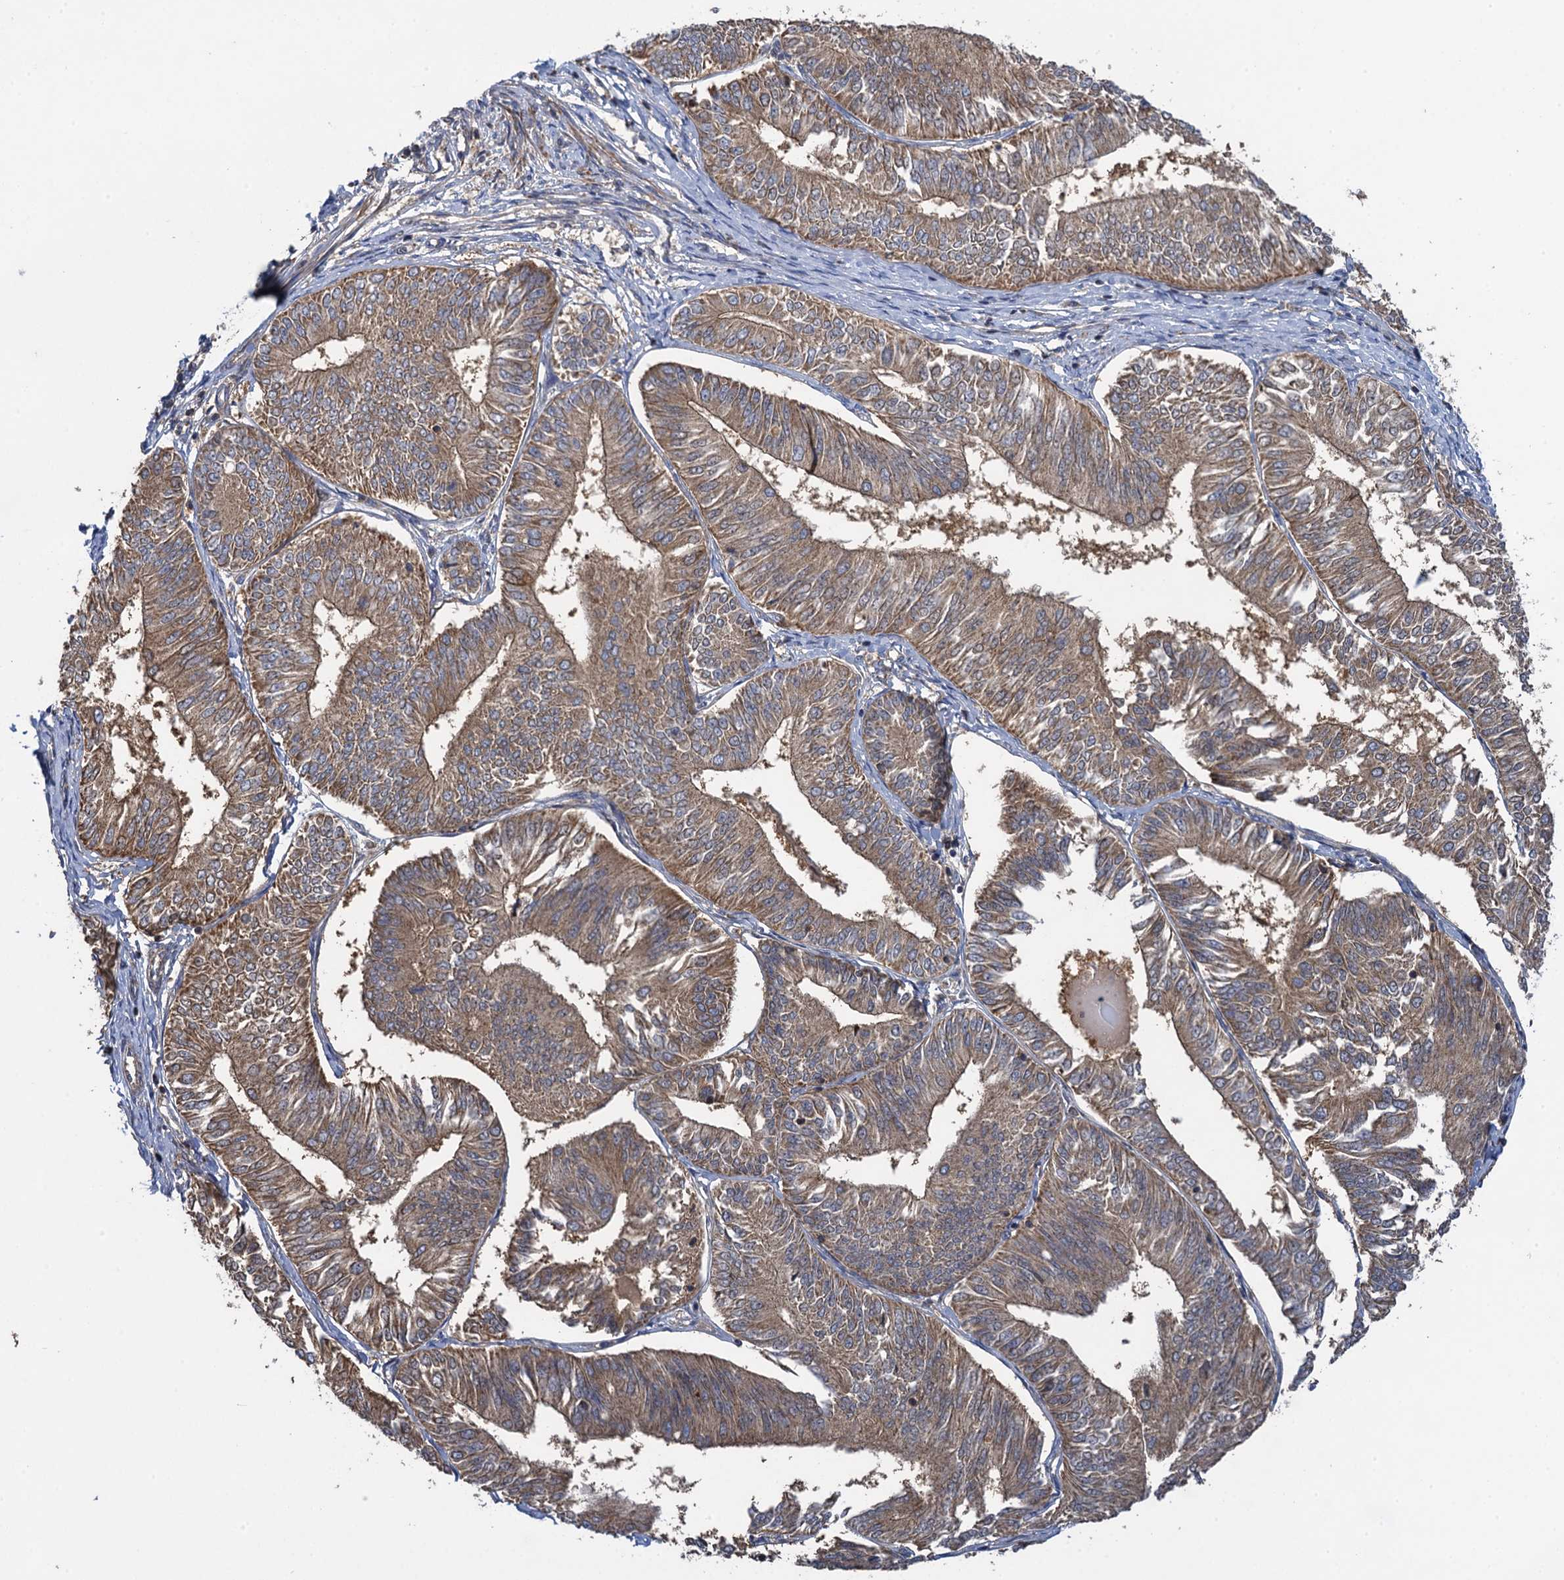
{"staining": {"intensity": "moderate", "quantity": ">75%", "location": "cytoplasmic/membranous"}, "tissue": "endometrial cancer", "cell_type": "Tumor cells", "image_type": "cancer", "snomed": [{"axis": "morphology", "description": "Adenocarcinoma, NOS"}, {"axis": "topography", "description": "Endometrium"}], "caption": "Immunohistochemical staining of endometrial adenocarcinoma displays moderate cytoplasmic/membranous protein staining in approximately >75% of tumor cells.", "gene": "WDR88", "patient": {"sex": "female", "age": 58}}